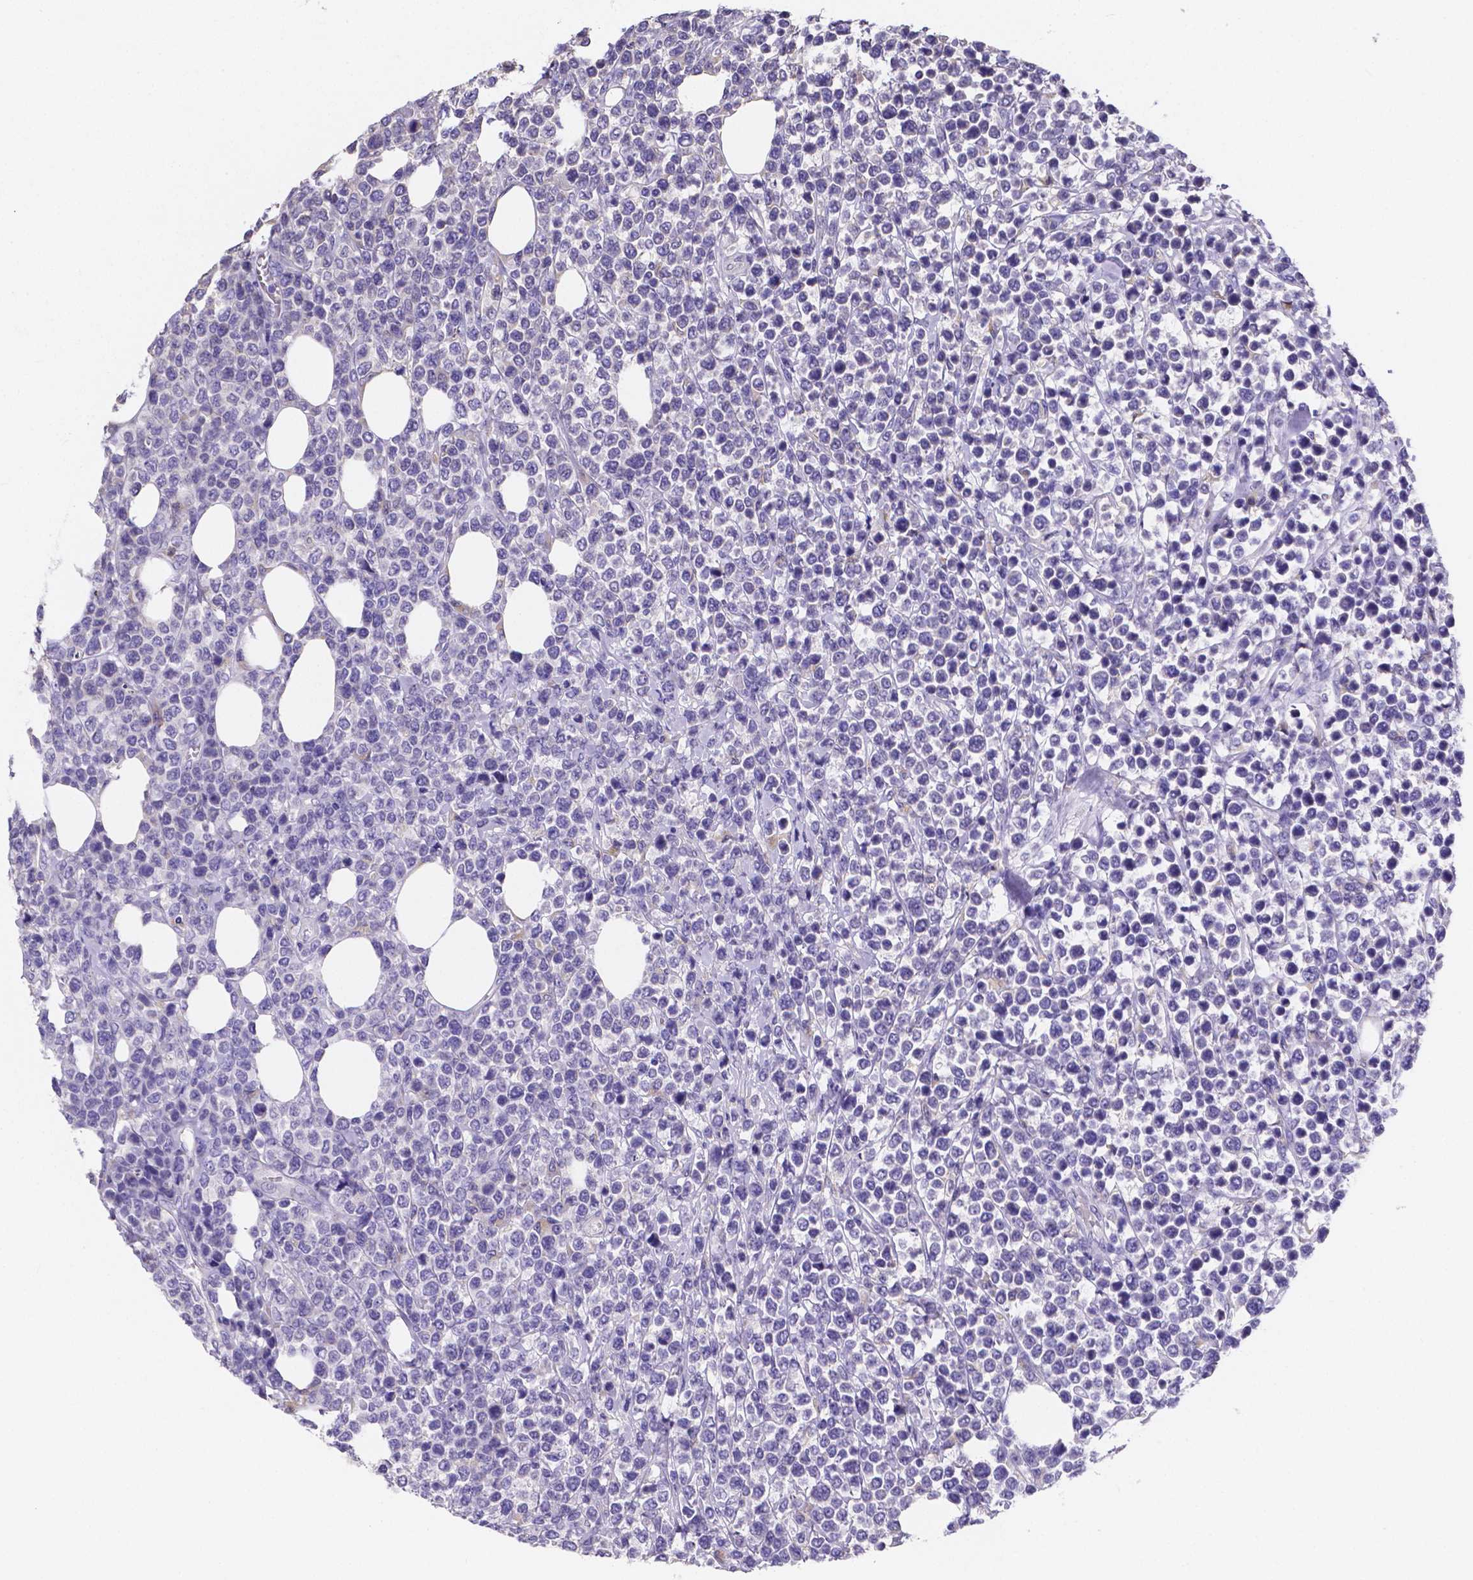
{"staining": {"intensity": "negative", "quantity": "none", "location": "none"}, "tissue": "lymphoma", "cell_type": "Tumor cells", "image_type": "cancer", "snomed": [{"axis": "morphology", "description": "Malignant lymphoma, non-Hodgkin's type, High grade"}, {"axis": "topography", "description": "Soft tissue"}], "caption": "IHC of human lymphoma demonstrates no staining in tumor cells.", "gene": "ATP6V1D", "patient": {"sex": "female", "age": 56}}